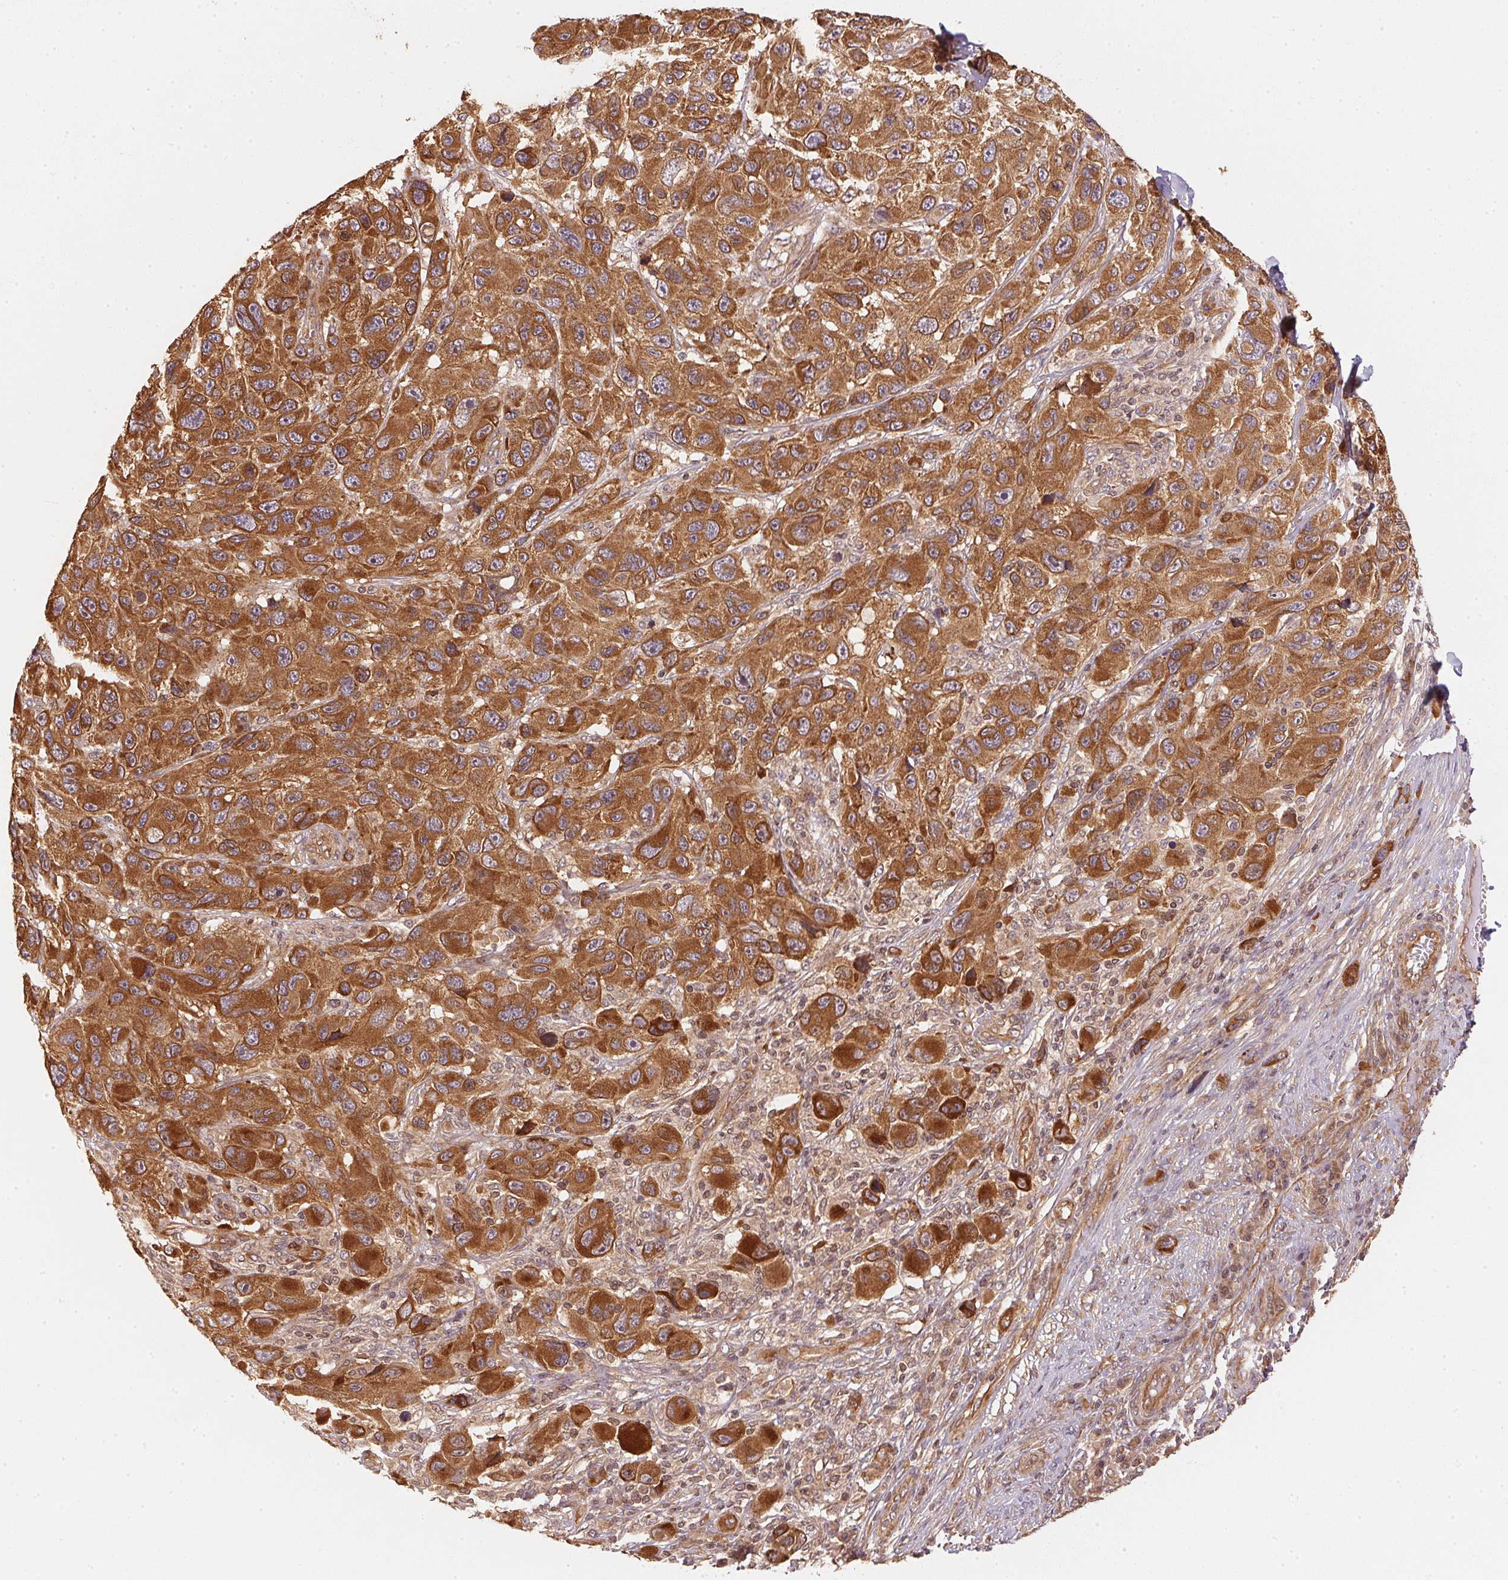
{"staining": {"intensity": "strong", "quantity": ">75%", "location": "cytoplasmic/membranous"}, "tissue": "melanoma", "cell_type": "Tumor cells", "image_type": "cancer", "snomed": [{"axis": "morphology", "description": "Malignant melanoma, NOS"}, {"axis": "topography", "description": "Skin"}], "caption": "Malignant melanoma was stained to show a protein in brown. There is high levels of strong cytoplasmic/membranous positivity in about >75% of tumor cells.", "gene": "STRN4", "patient": {"sex": "male", "age": 53}}